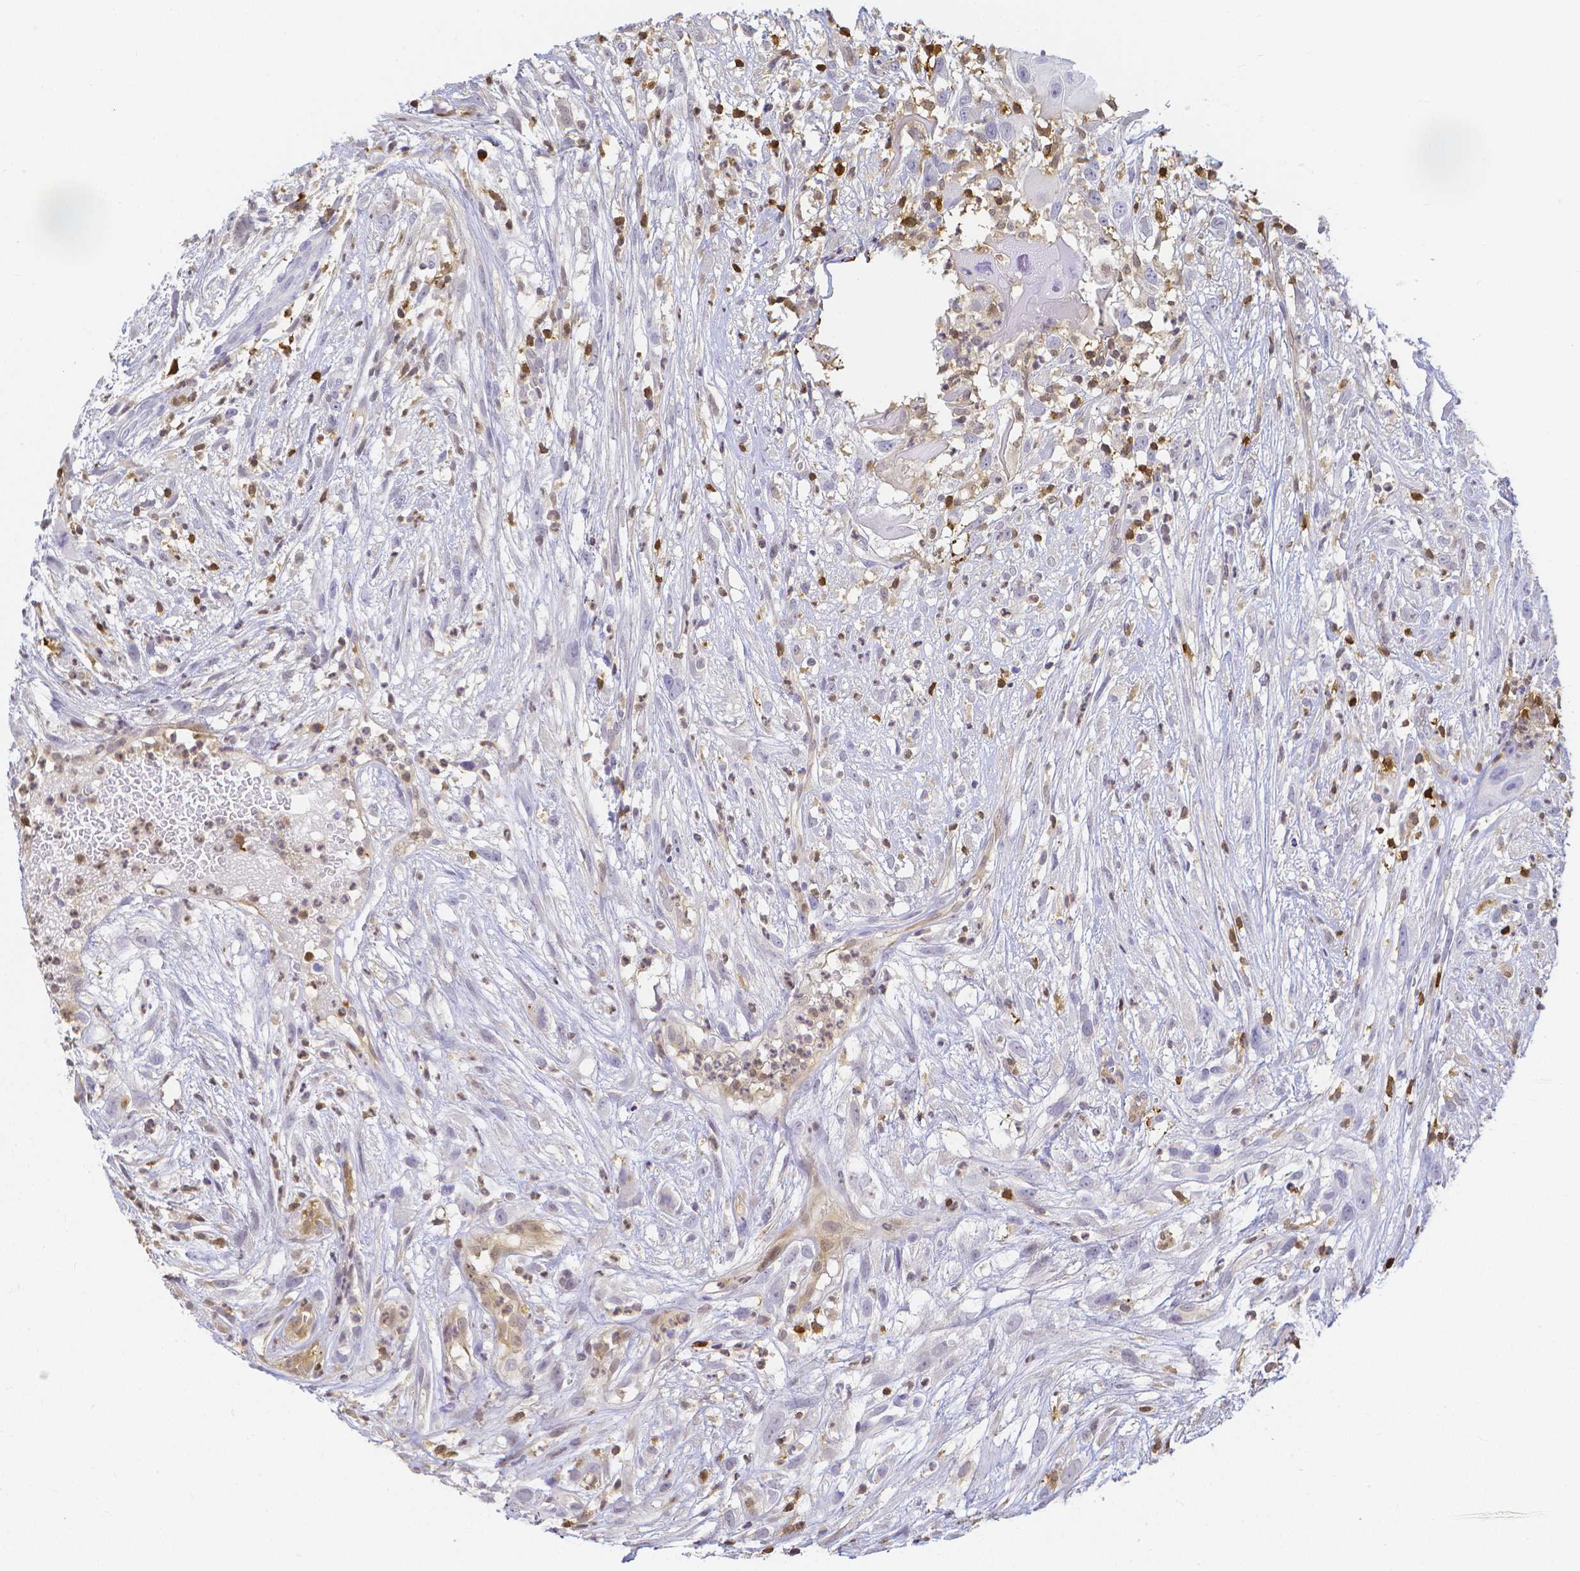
{"staining": {"intensity": "negative", "quantity": "none", "location": "none"}, "tissue": "head and neck cancer", "cell_type": "Tumor cells", "image_type": "cancer", "snomed": [{"axis": "morphology", "description": "Squamous cell carcinoma, NOS"}, {"axis": "topography", "description": "Head-Neck"}], "caption": "Tumor cells show no significant protein positivity in head and neck cancer (squamous cell carcinoma).", "gene": "COTL1", "patient": {"sex": "male", "age": 65}}